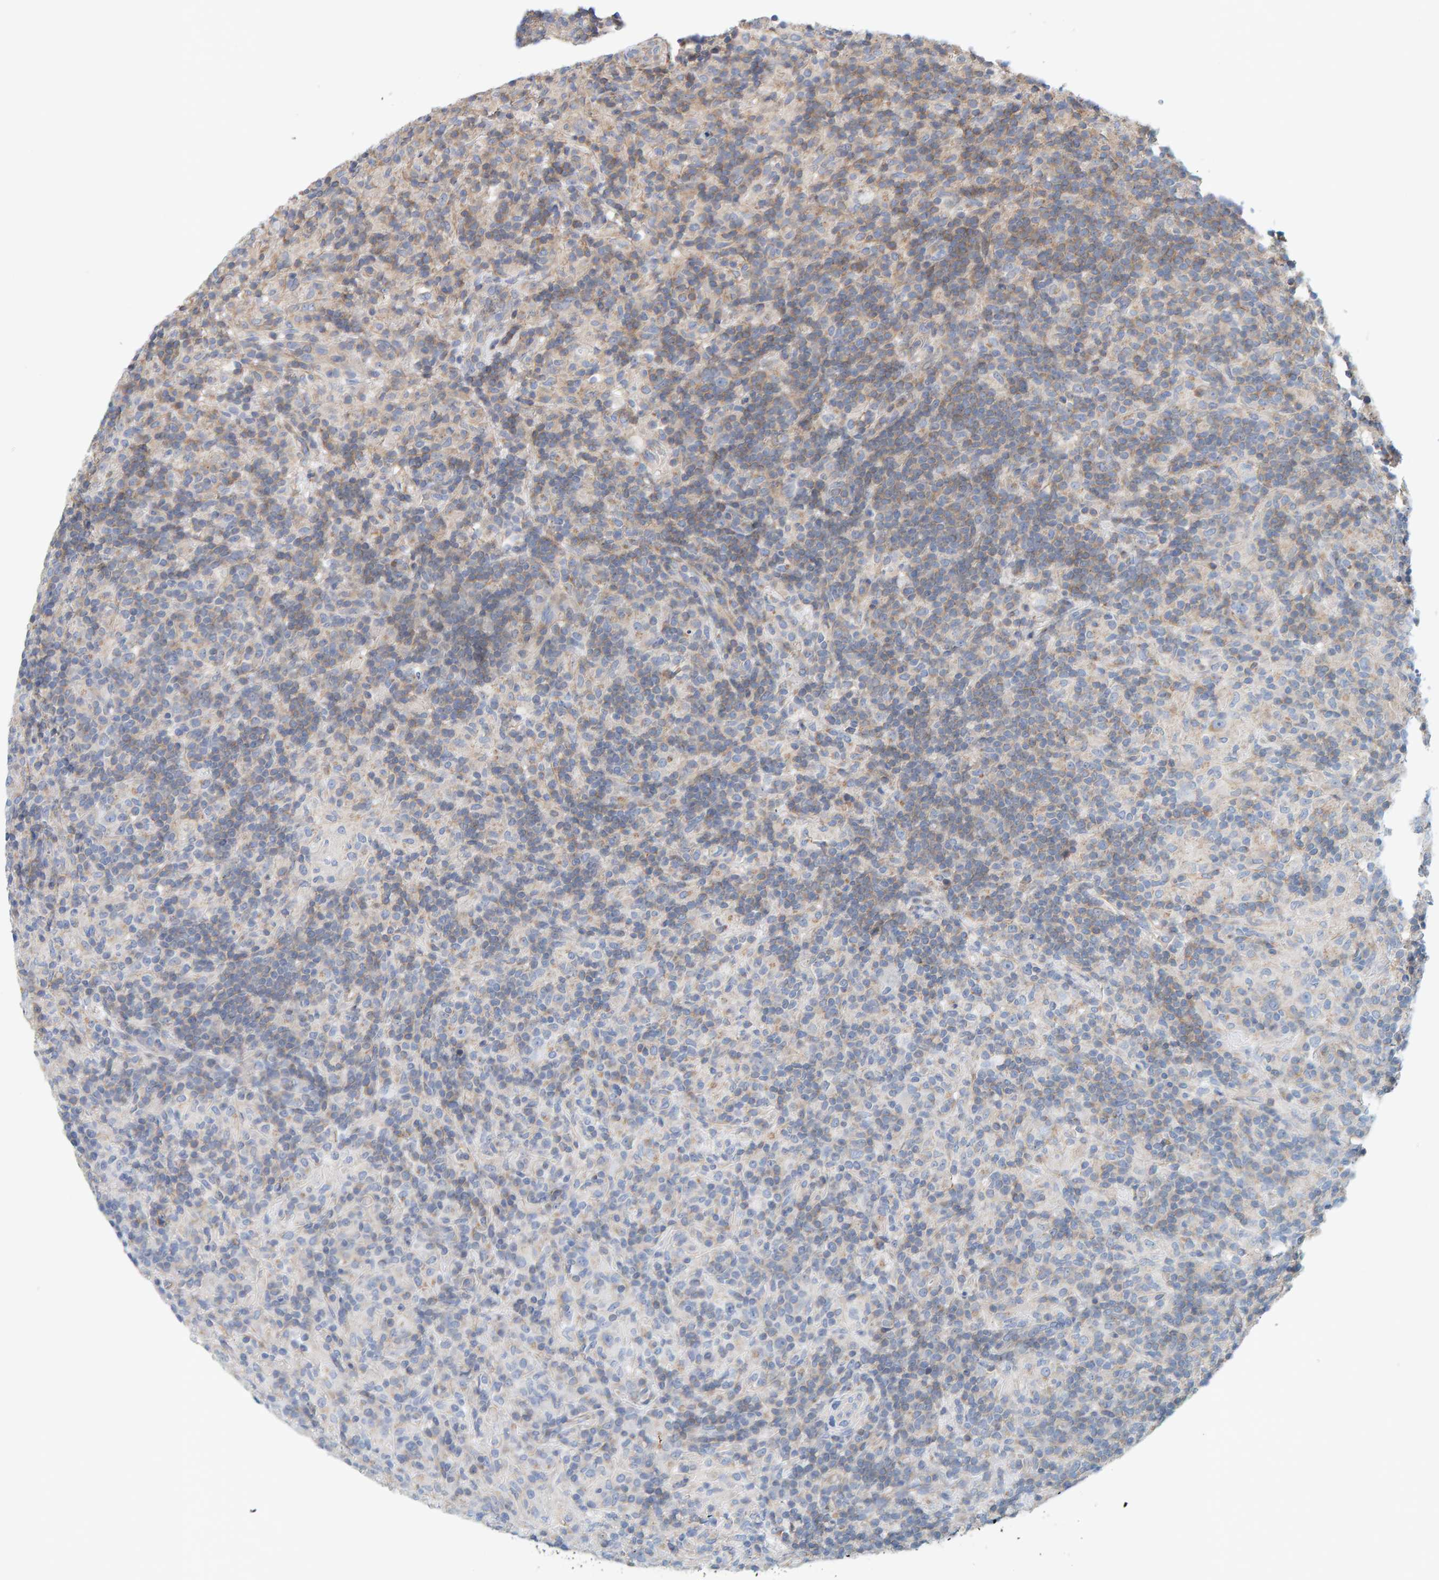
{"staining": {"intensity": "negative", "quantity": "none", "location": "none"}, "tissue": "lymphoma", "cell_type": "Tumor cells", "image_type": "cancer", "snomed": [{"axis": "morphology", "description": "Hodgkin's disease, NOS"}, {"axis": "topography", "description": "Lymph node"}], "caption": "DAB (3,3'-diaminobenzidine) immunohistochemical staining of Hodgkin's disease exhibits no significant positivity in tumor cells.", "gene": "RGP1", "patient": {"sex": "male", "age": 70}}